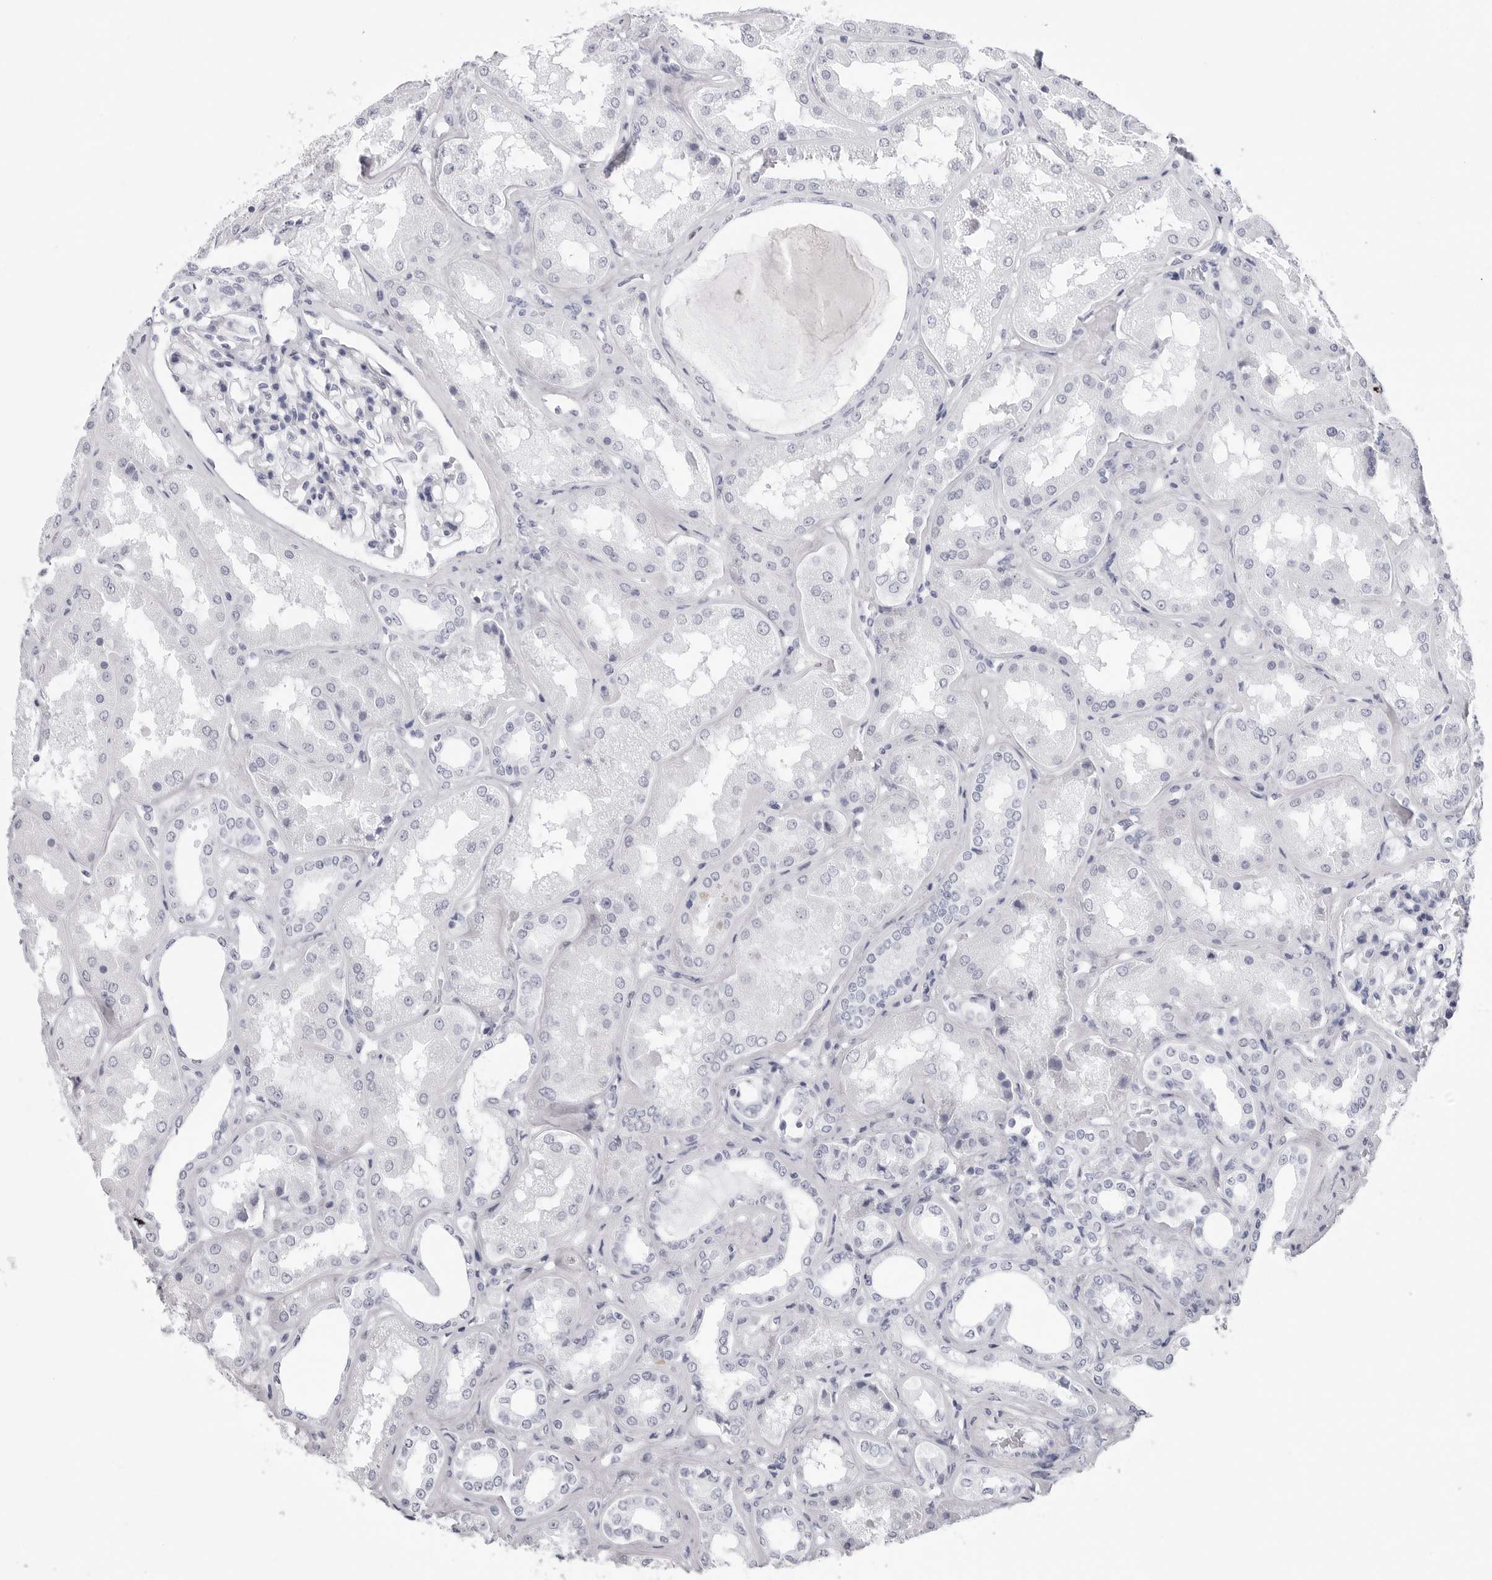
{"staining": {"intensity": "negative", "quantity": "none", "location": "none"}, "tissue": "kidney", "cell_type": "Cells in glomeruli", "image_type": "normal", "snomed": [{"axis": "morphology", "description": "Normal tissue, NOS"}, {"axis": "topography", "description": "Kidney"}], "caption": "Immunohistochemistry (IHC) micrograph of benign kidney stained for a protein (brown), which reveals no positivity in cells in glomeruli. (DAB IHC with hematoxylin counter stain).", "gene": "CST2", "patient": {"sex": "female", "age": 56}}